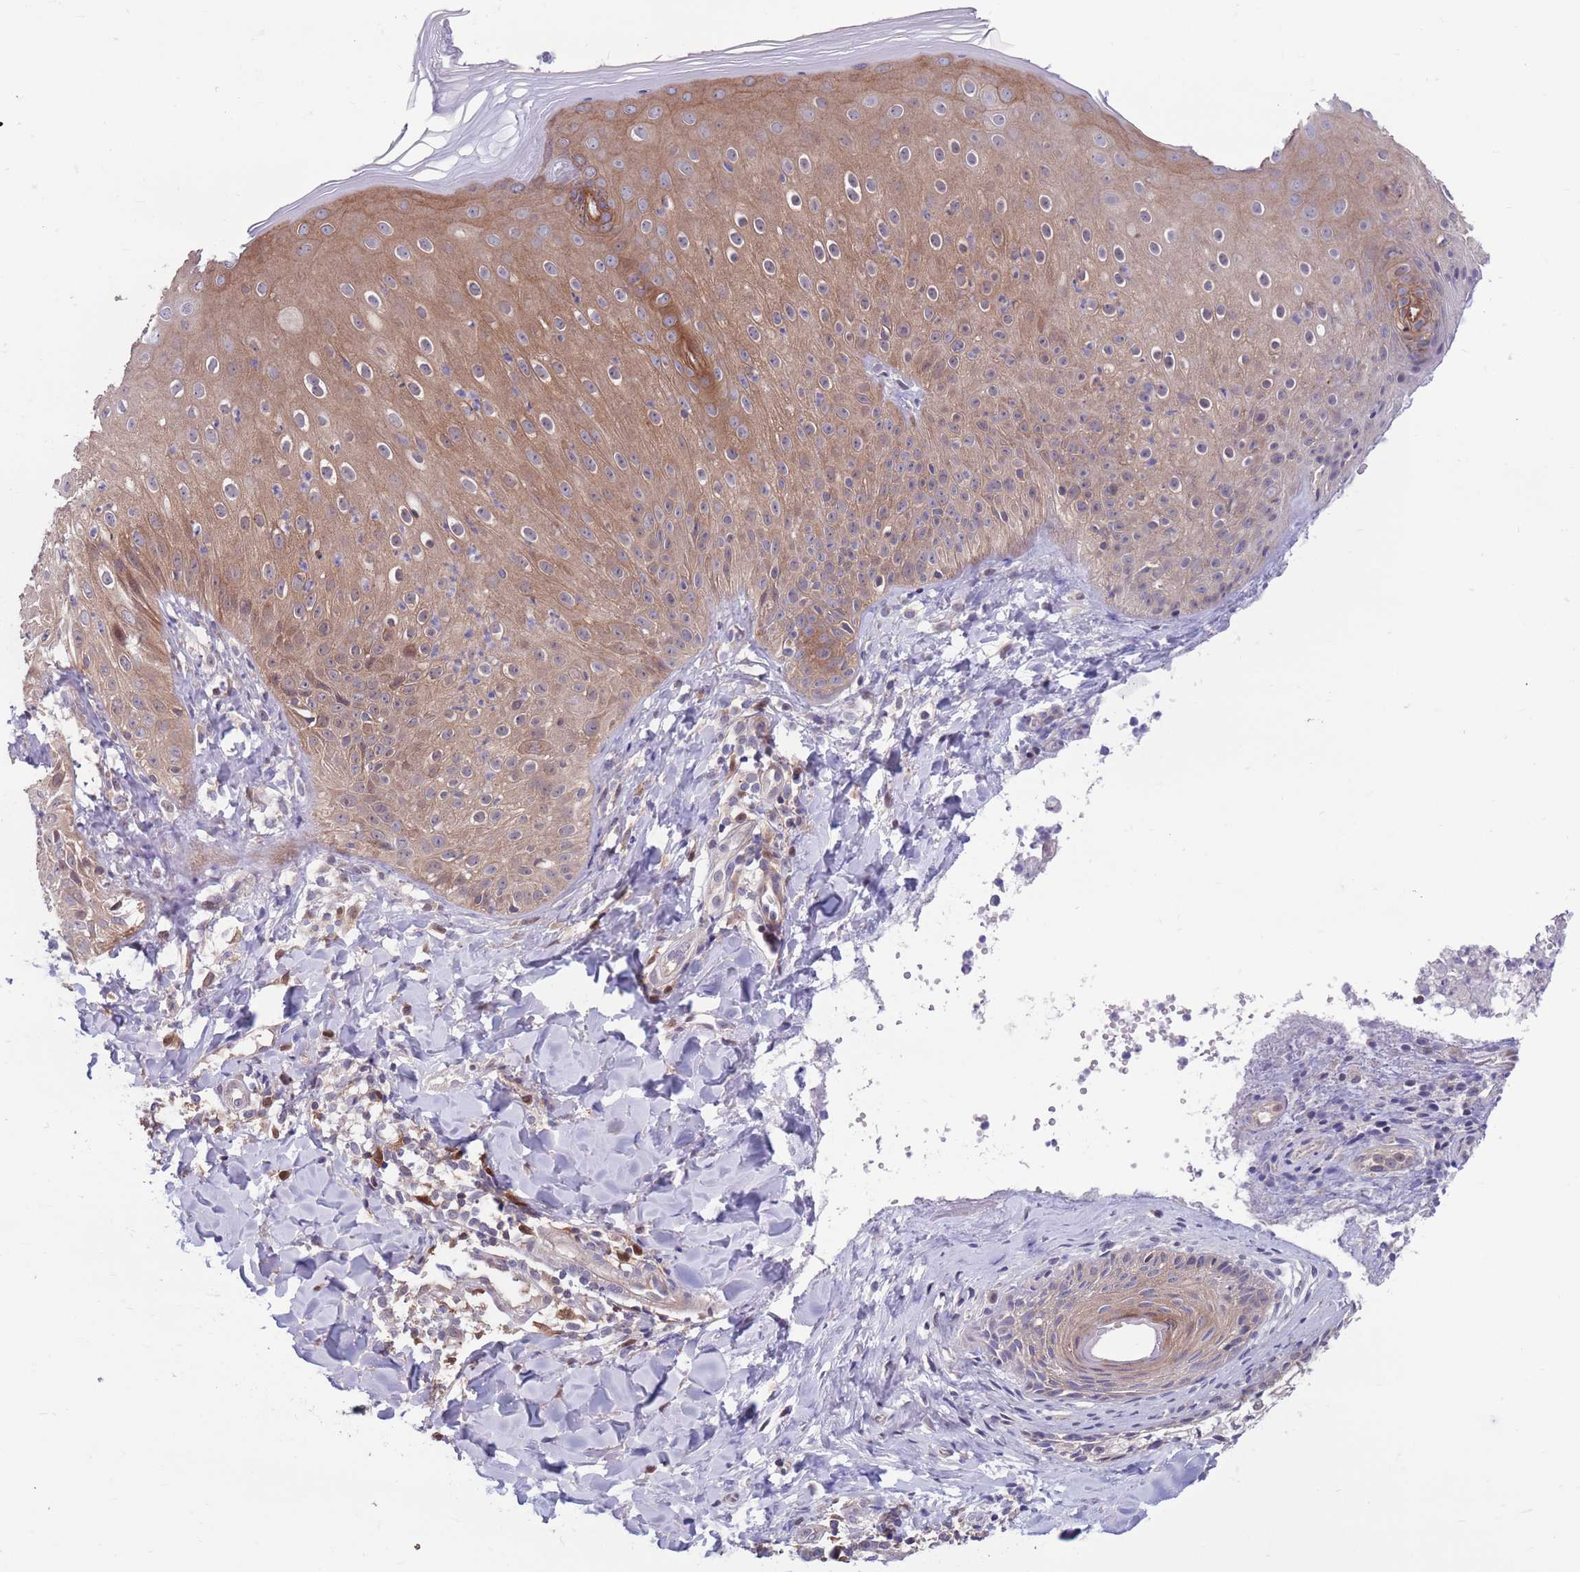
{"staining": {"intensity": "strong", "quantity": ">75%", "location": "cytoplasmic/membranous"}, "tissue": "skin", "cell_type": "Epidermal cells", "image_type": "normal", "snomed": [{"axis": "morphology", "description": "Normal tissue, NOS"}, {"axis": "morphology", "description": "Inflammation, NOS"}, {"axis": "topography", "description": "Soft tissue"}, {"axis": "topography", "description": "Anal"}], "caption": "Epidermal cells show high levels of strong cytoplasmic/membranous expression in approximately >75% of cells in unremarkable human skin. (Stains: DAB in brown, nuclei in blue, Microscopy: brightfield microscopy at high magnification).", "gene": "KLHL29", "patient": {"sex": "female", "age": 15}}